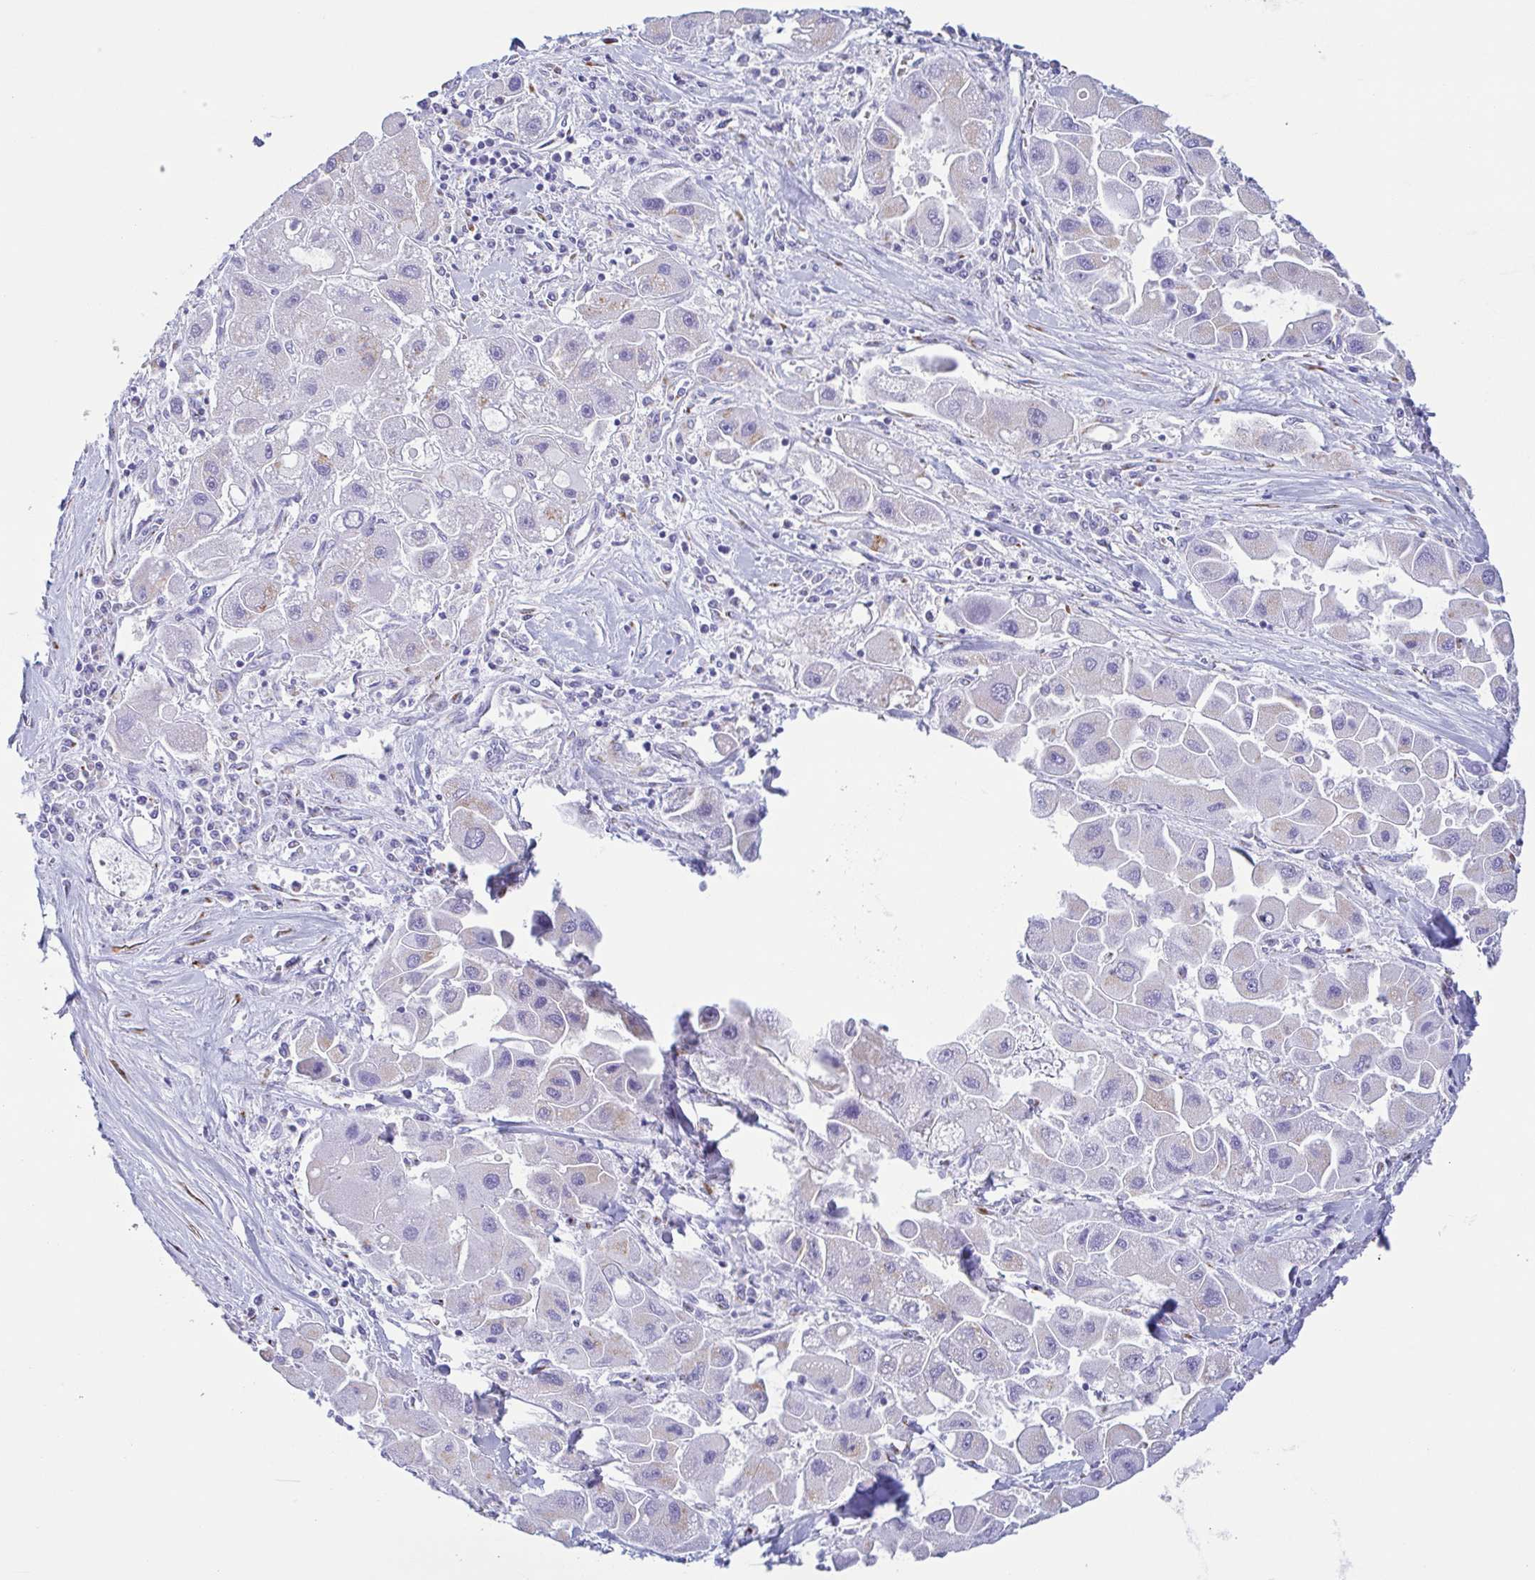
{"staining": {"intensity": "weak", "quantity": "<25%", "location": "cytoplasmic/membranous"}, "tissue": "liver cancer", "cell_type": "Tumor cells", "image_type": "cancer", "snomed": [{"axis": "morphology", "description": "Carcinoma, Hepatocellular, NOS"}, {"axis": "topography", "description": "Liver"}], "caption": "Liver hepatocellular carcinoma was stained to show a protein in brown. There is no significant expression in tumor cells. Nuclei are stained in blue.", "gene": "SULT1B1", "patient": {"sex": "male", "age": 24}}